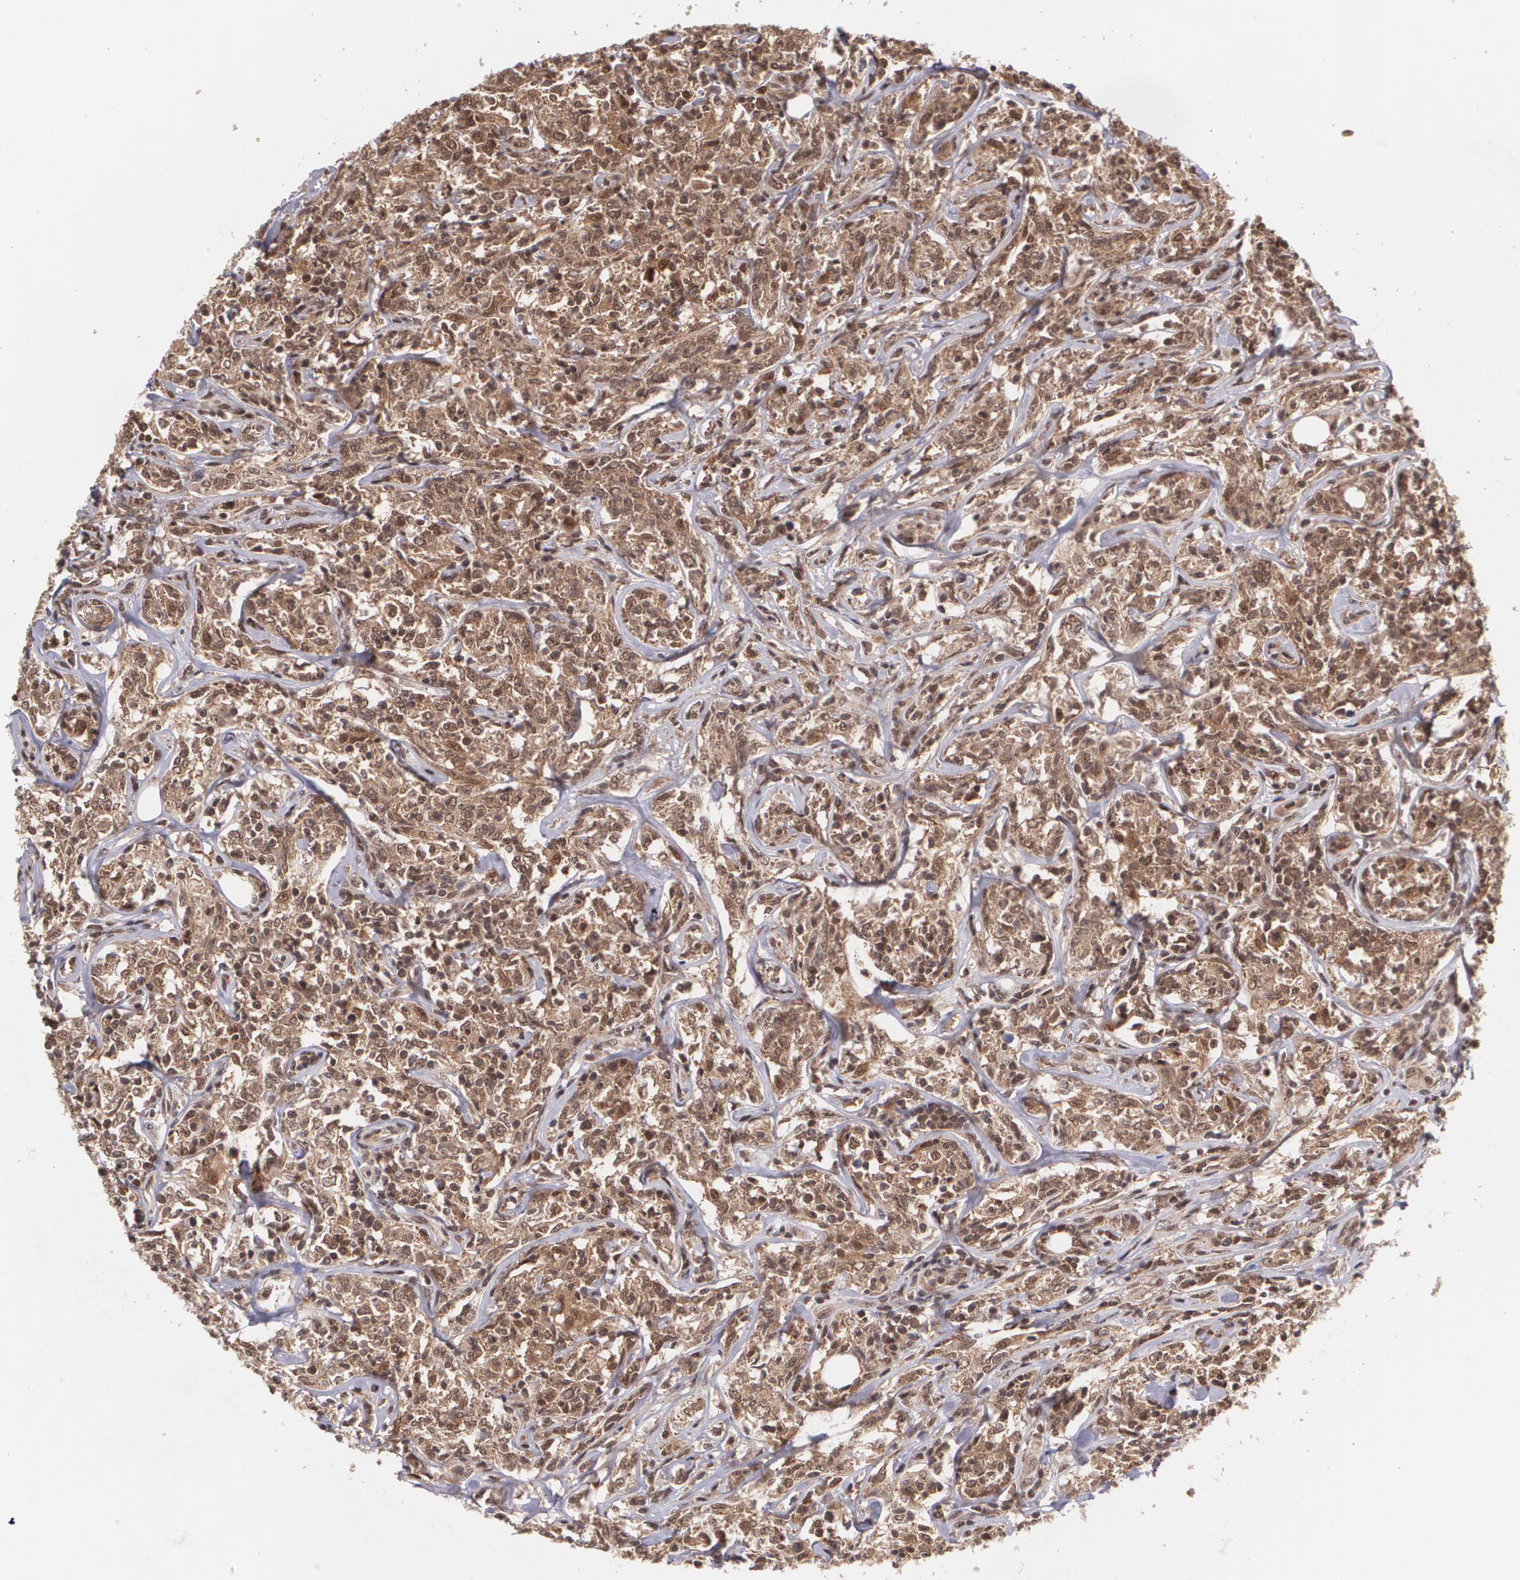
{"staining": {"intensity": "moderate", "quantity": ">75%", "location": "cytoplasmic/membranous,nuclear"}, "tissue": "lymphoma", "cell_type": "Tumor cells", "image_type": "cancer", "snomed": [{"axis": "morphology", "description": "Malignant lymphoma, non-Hodgkin's type, High grade"}, {"axis": "topography", "description": "Lymph node"}], "caption": "The micrograph reveals staining of lymphoma, revealing moderate cytoplasmic/membranous and nuclear protein positivity (brown color) within tumor cells.", "gene": "CUL2", "patient": {"sex": "female", "age": 84}}